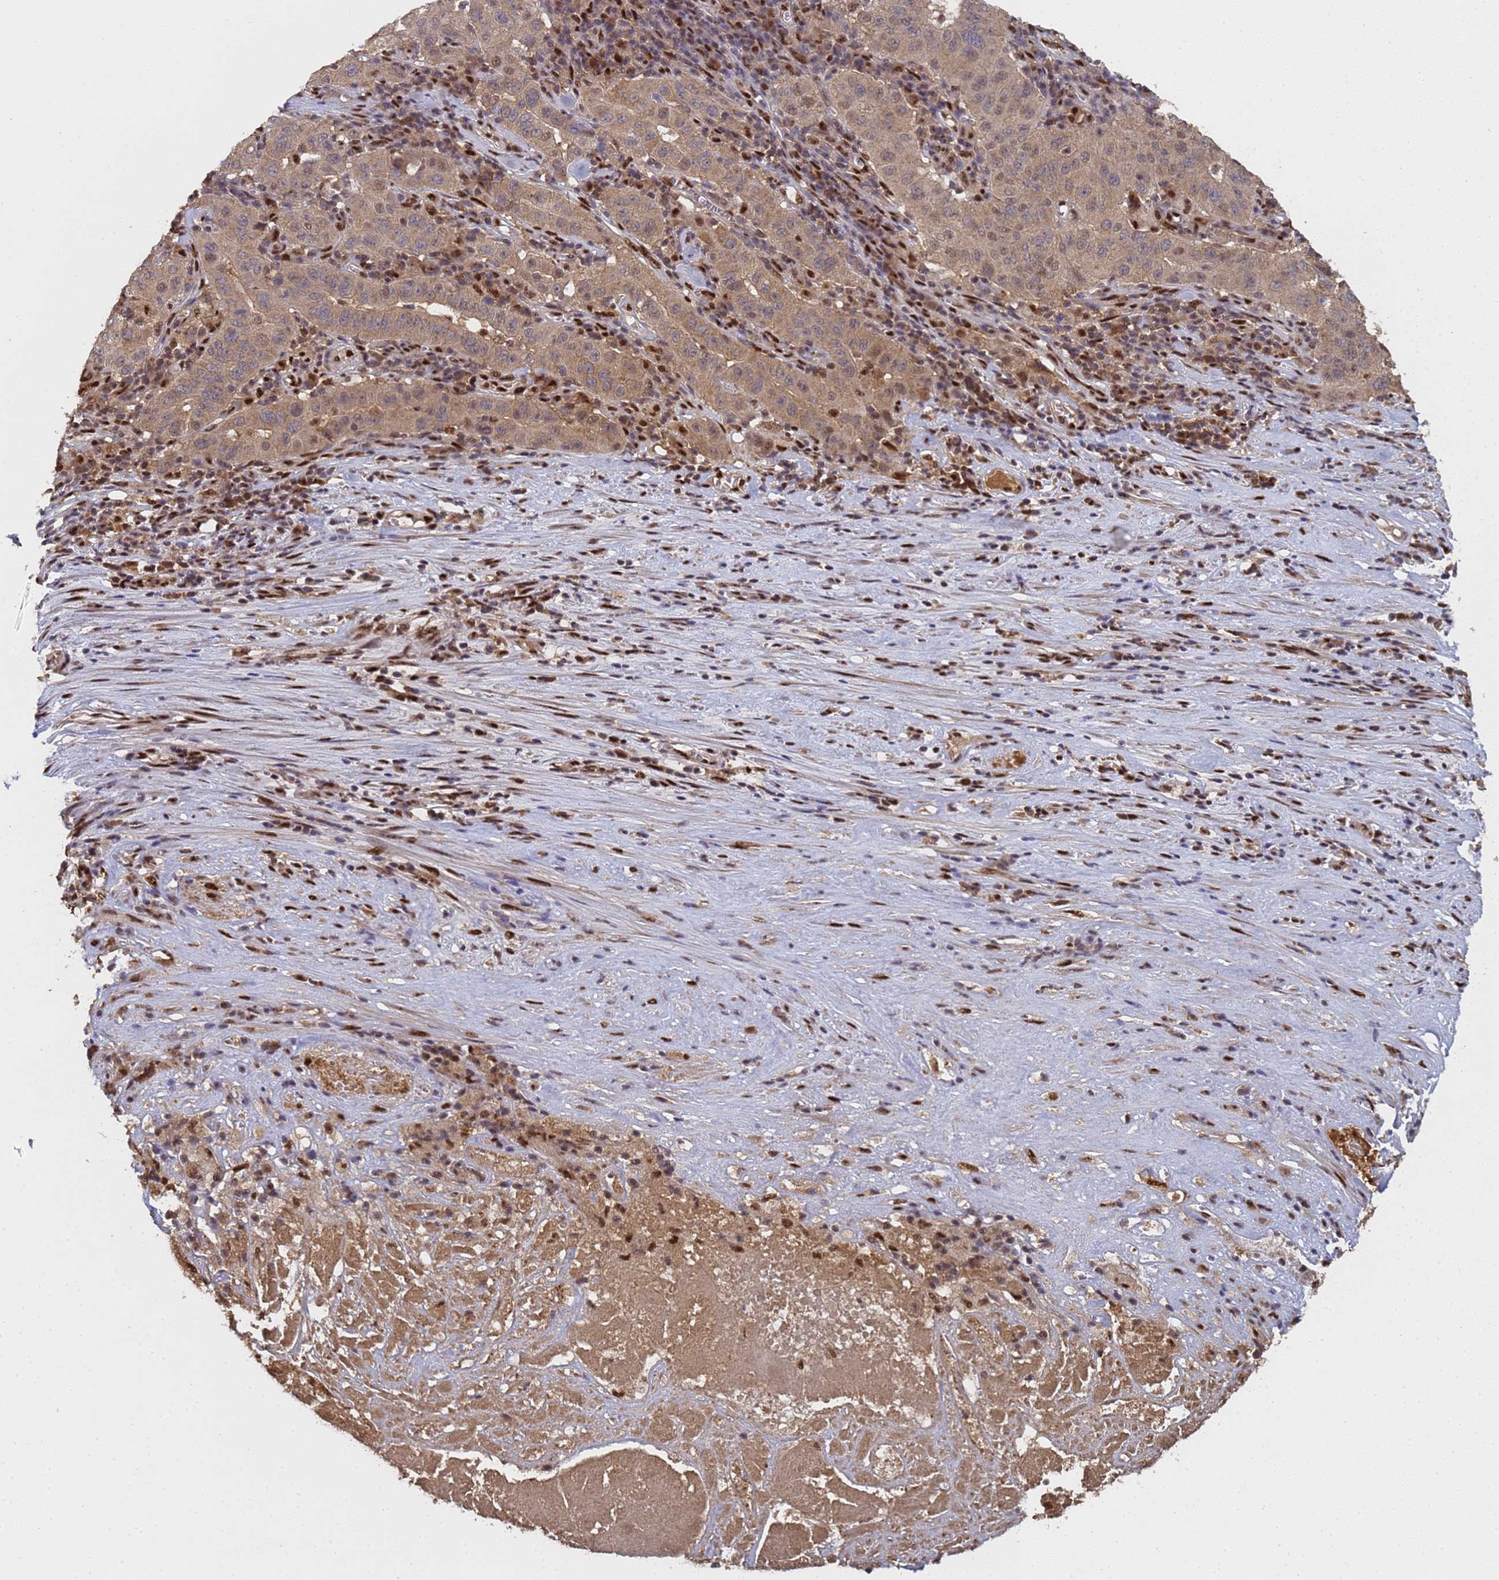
{"staining": {"intensity": "weak", "quantity": ">75%", "location": "cytoplasmic/membranous,nuclear"}, "tissue": "pancreatic cancer", "cell_type": "Tumor cells", "image_type": "cancer", "snomed": [{"axis": "morphology", "description": "Adenocarcinoma, NOS"}, {"axis": "topography", "description": "Pancreas"}], "caption": "Weak cytoplasmic/membranous and nuclear staining for a protein is identified in about >75% of tumor cells of adenocarcinoma (pancreatic) using IHC.", "gene": "SECISBP2", "patient": {"sex": "male", "age": 63}}